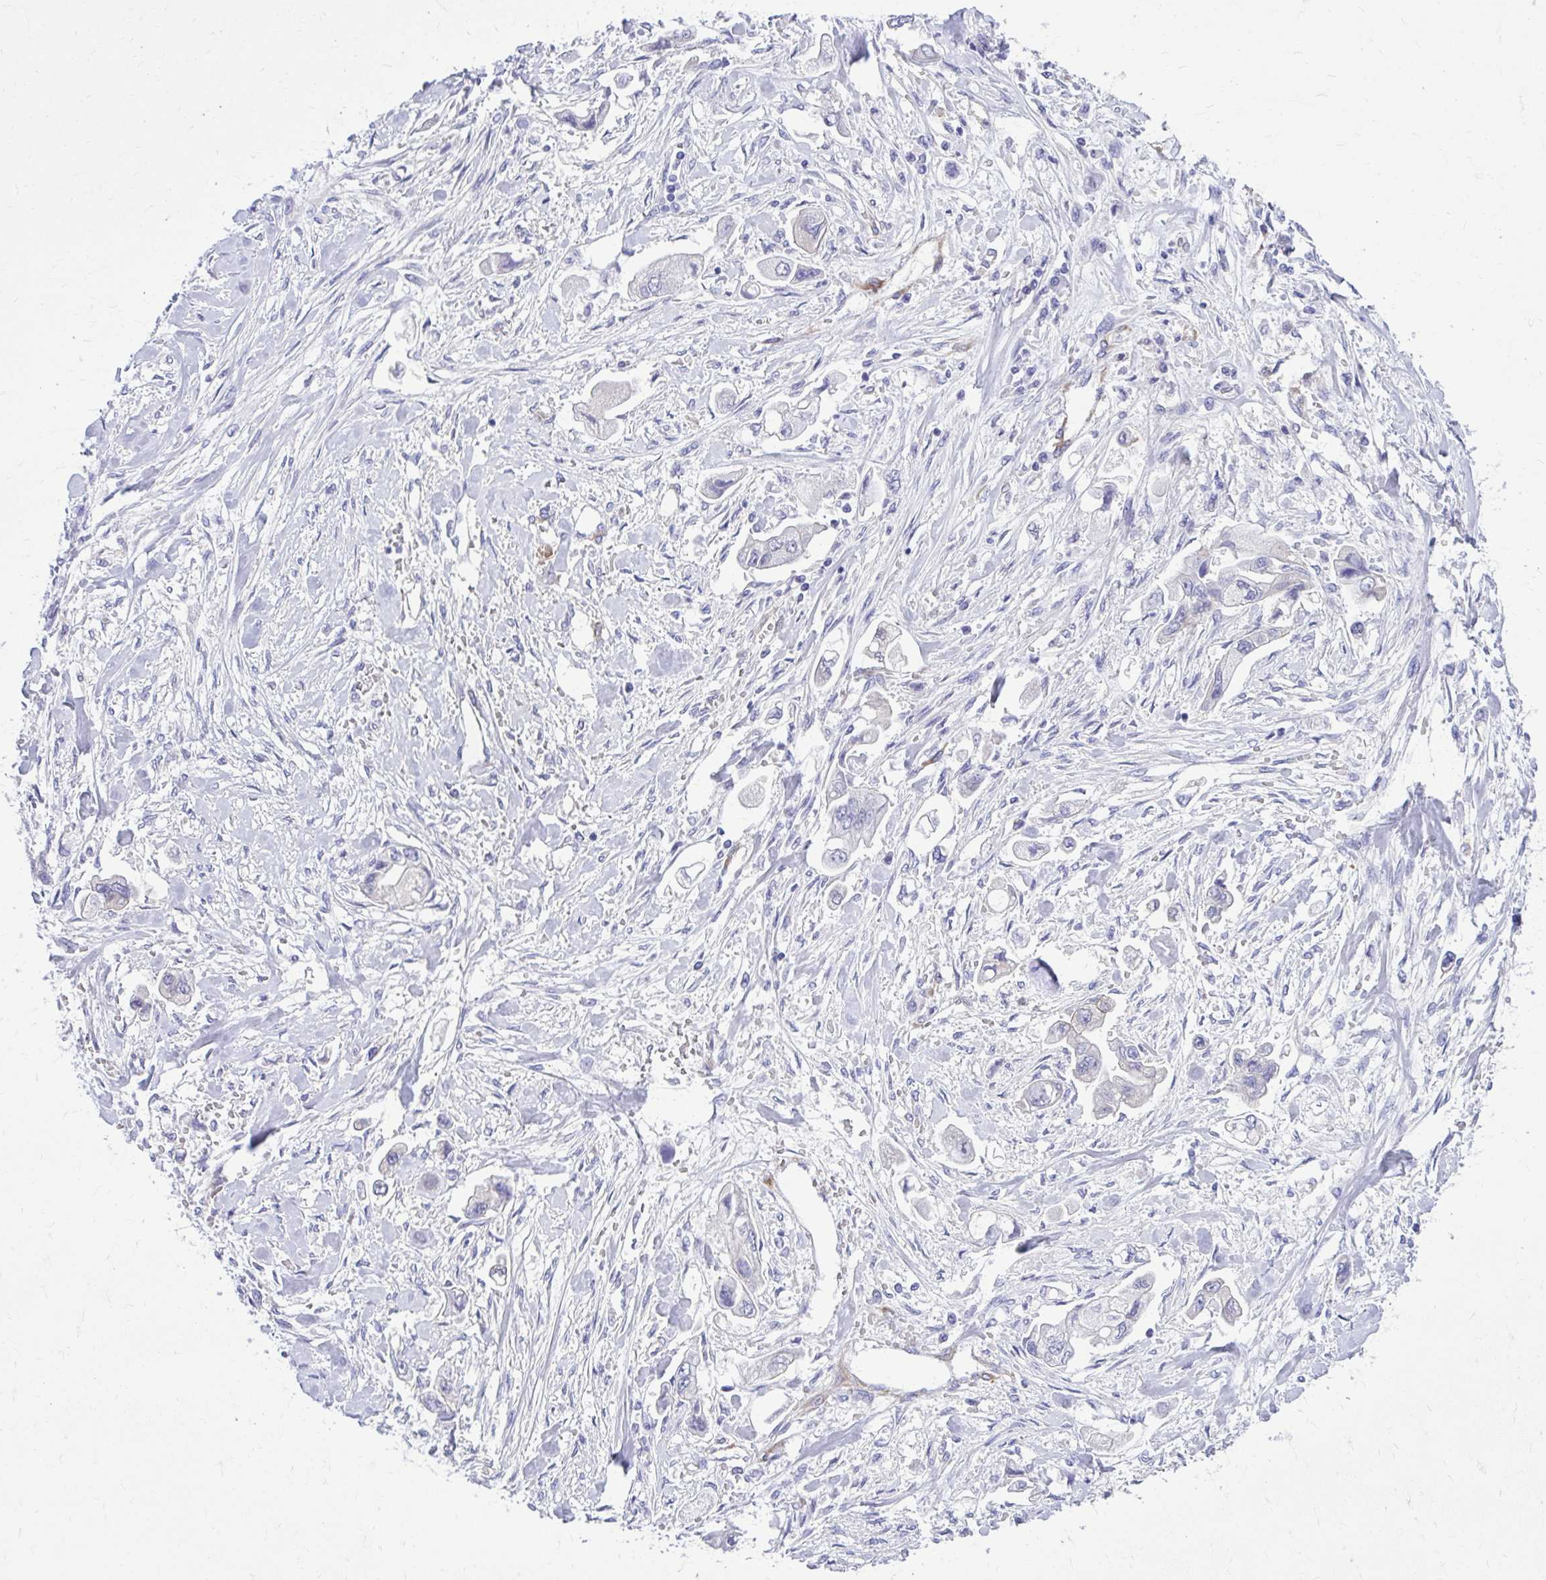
{"staining": {"intensity": "negative", "quantity": "none", "location": "none"}, "tissue": "stomach cancer", "cell_type": "Tumor cells", "image_type": "cancer", "snomed": [{"axis": "morphology", "description": "Adenocarcinoma, NOS"}, {"axis": "topography", "description": "Stomach"}], "caption": "Histopathology image shows no protein positivity in tumor cells of stomach cancer tissue.", "gene": "EPB41L1", "patient": {"sex": "male", "age": 62}}